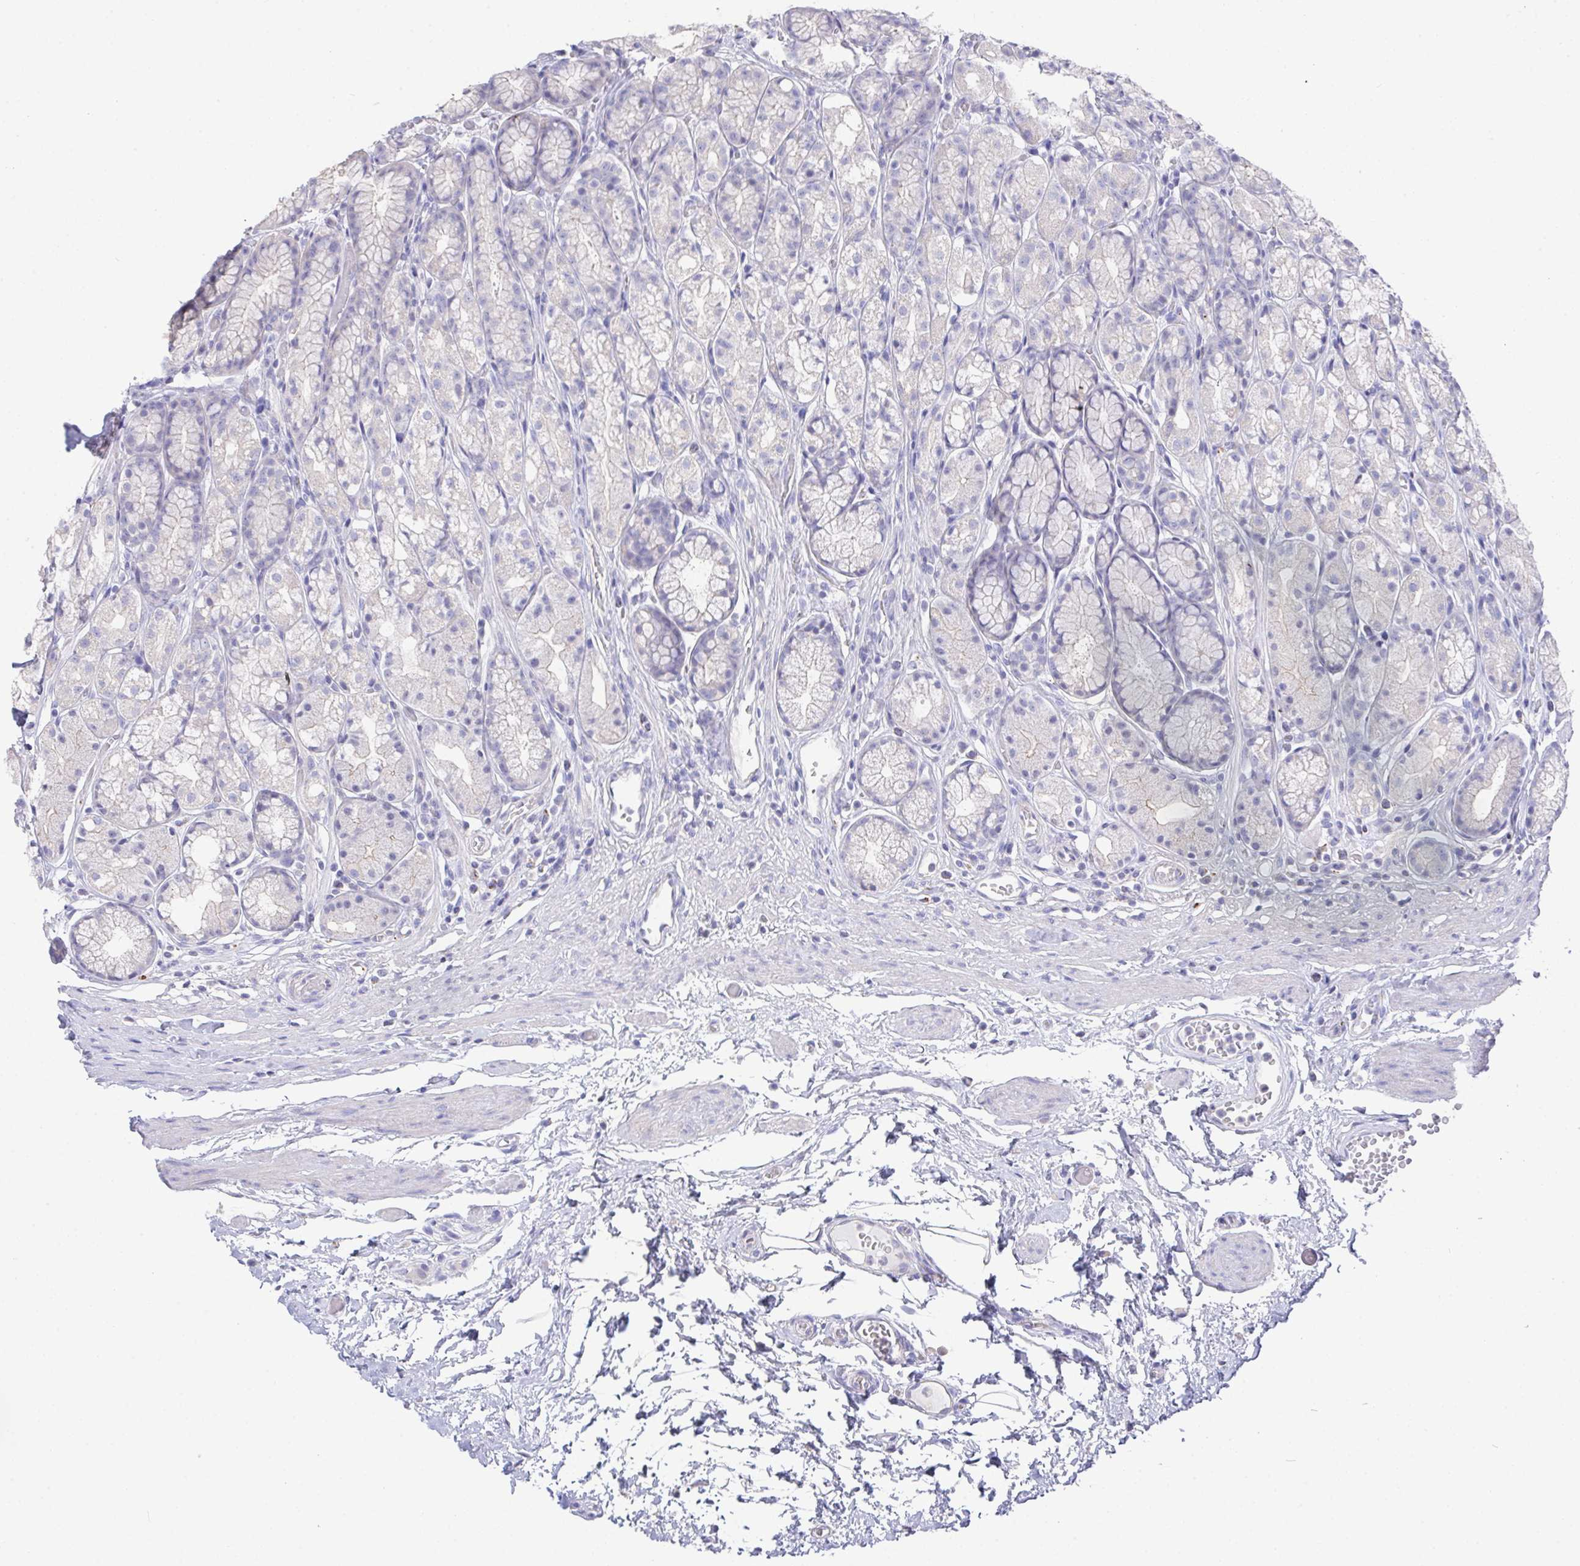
{"staining": {"intensity": "weak", "quantity": "25%-75%", "location": "cytoplasmic/membranous"}, "tissue": "stomach", "cell_type": "Glandular cells", "image_type": "normal", "snomed": [{"axis": "morphology", "description": "Normal tissue, NOS"}, {"axis": "topography", "description": "Smooth muscle"}, {"axis": "topography", "description": "Stomach"}], "caption": "High-power microscopy captured an immunohistochemistry histopathology image of normal stomach, revealing weak cytoplasmic/membranous staining in approximately 25%-75% of glandular cells.", "gene": "PRG3", "patient": {"sex": "male", "age": 70}}